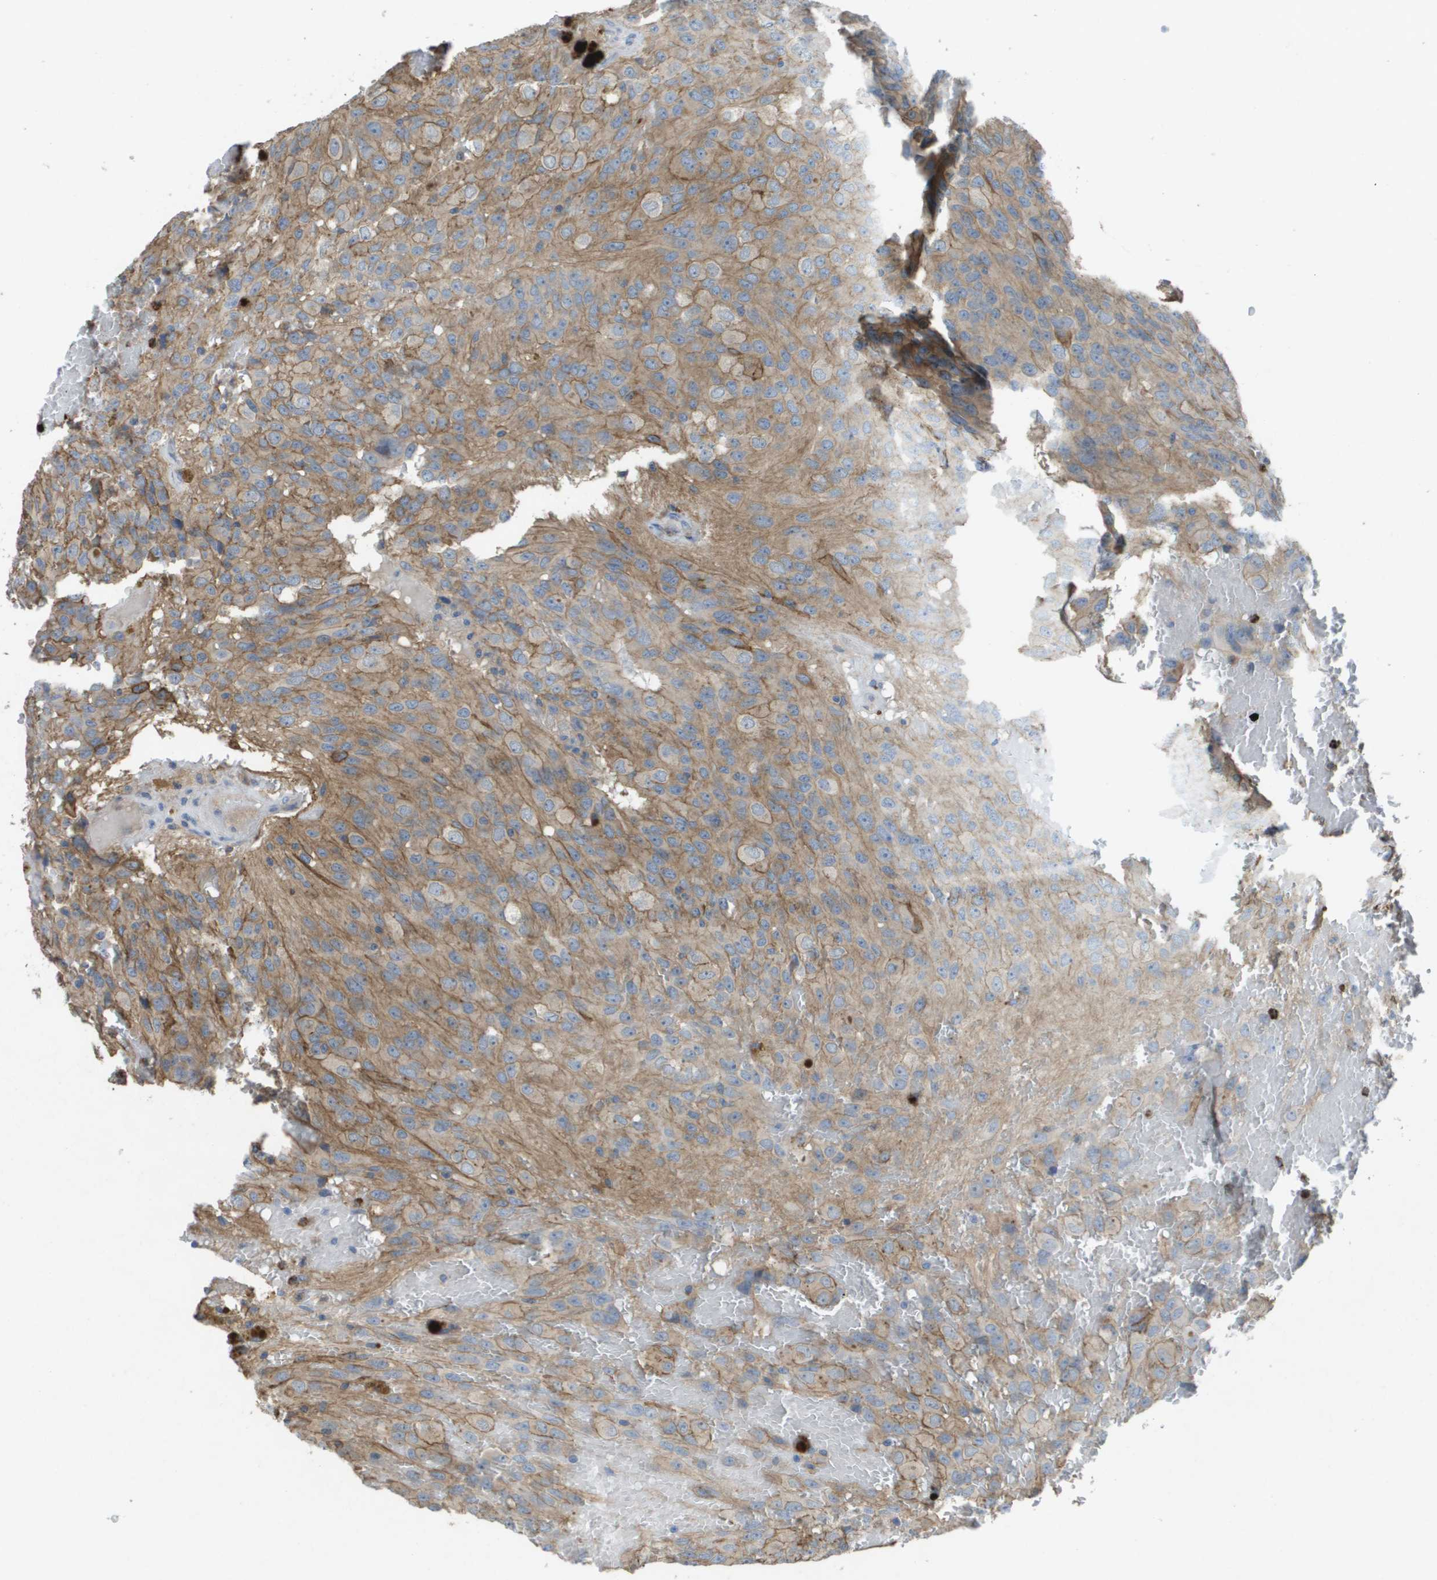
{"staining": {"intensity": "weak", "quantity": ">75%", "location": "cytoplasmic/membranous"}, "tissue": "glioma", "cell_type": "Tumor cells", "image_type": "cancer", "snomed": [{"axis": "morphology", "description": "Glioma, malignant, High grade"}, {"axis": "topography", "description": "Brain"}], "caption": "Immunohistochemistry (IHC) image of human glioma stained for a protein (brown), which reveals low levels of weak cytoplasmic/membranous expression in approximately >75% of tumor cells.", "gene": "CLCA4", "patient": {"sex": "male", "age": 32}}